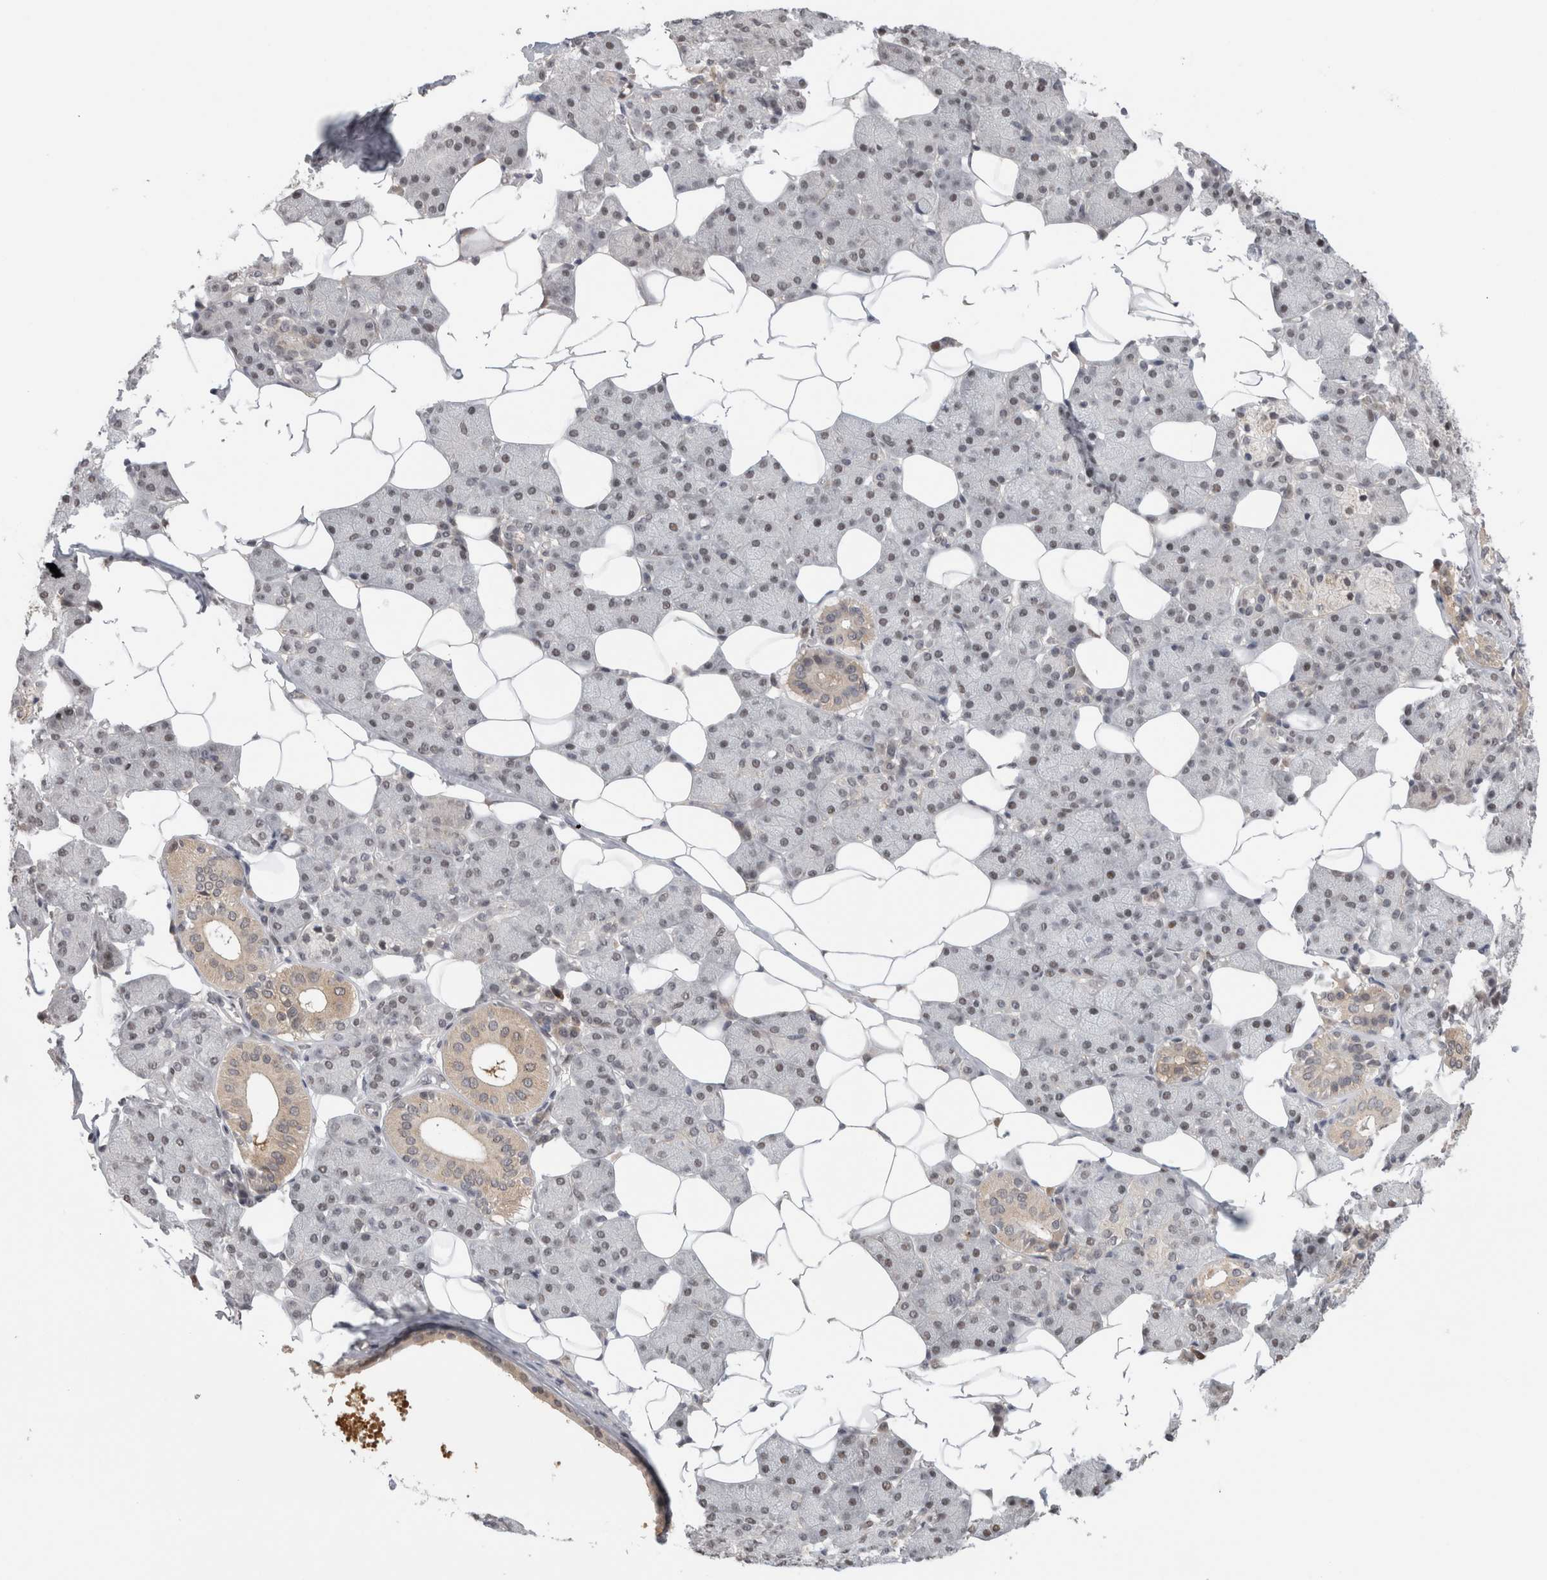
{"staining": {"intensity": "weak", "quantity": "<25%", "location": "cytoplasmic/membranous"}, "tissue": "salivary gland", "cell_type": "Glandular cells", "image_type": "normal", "snomed": [{"axis": "morphology", "description": "Normal tissue, NOS"}, {"axis": "topography", "description": "Salivary gland"}], "caption": "Photomicrograph shows no protein expression in glandular cells of normal salivary gland. (DAB IHC visualized using brightfield microscopy, high magnification).", "gene": "PIGP", "patient": {"sex": "female", "age": 33}}